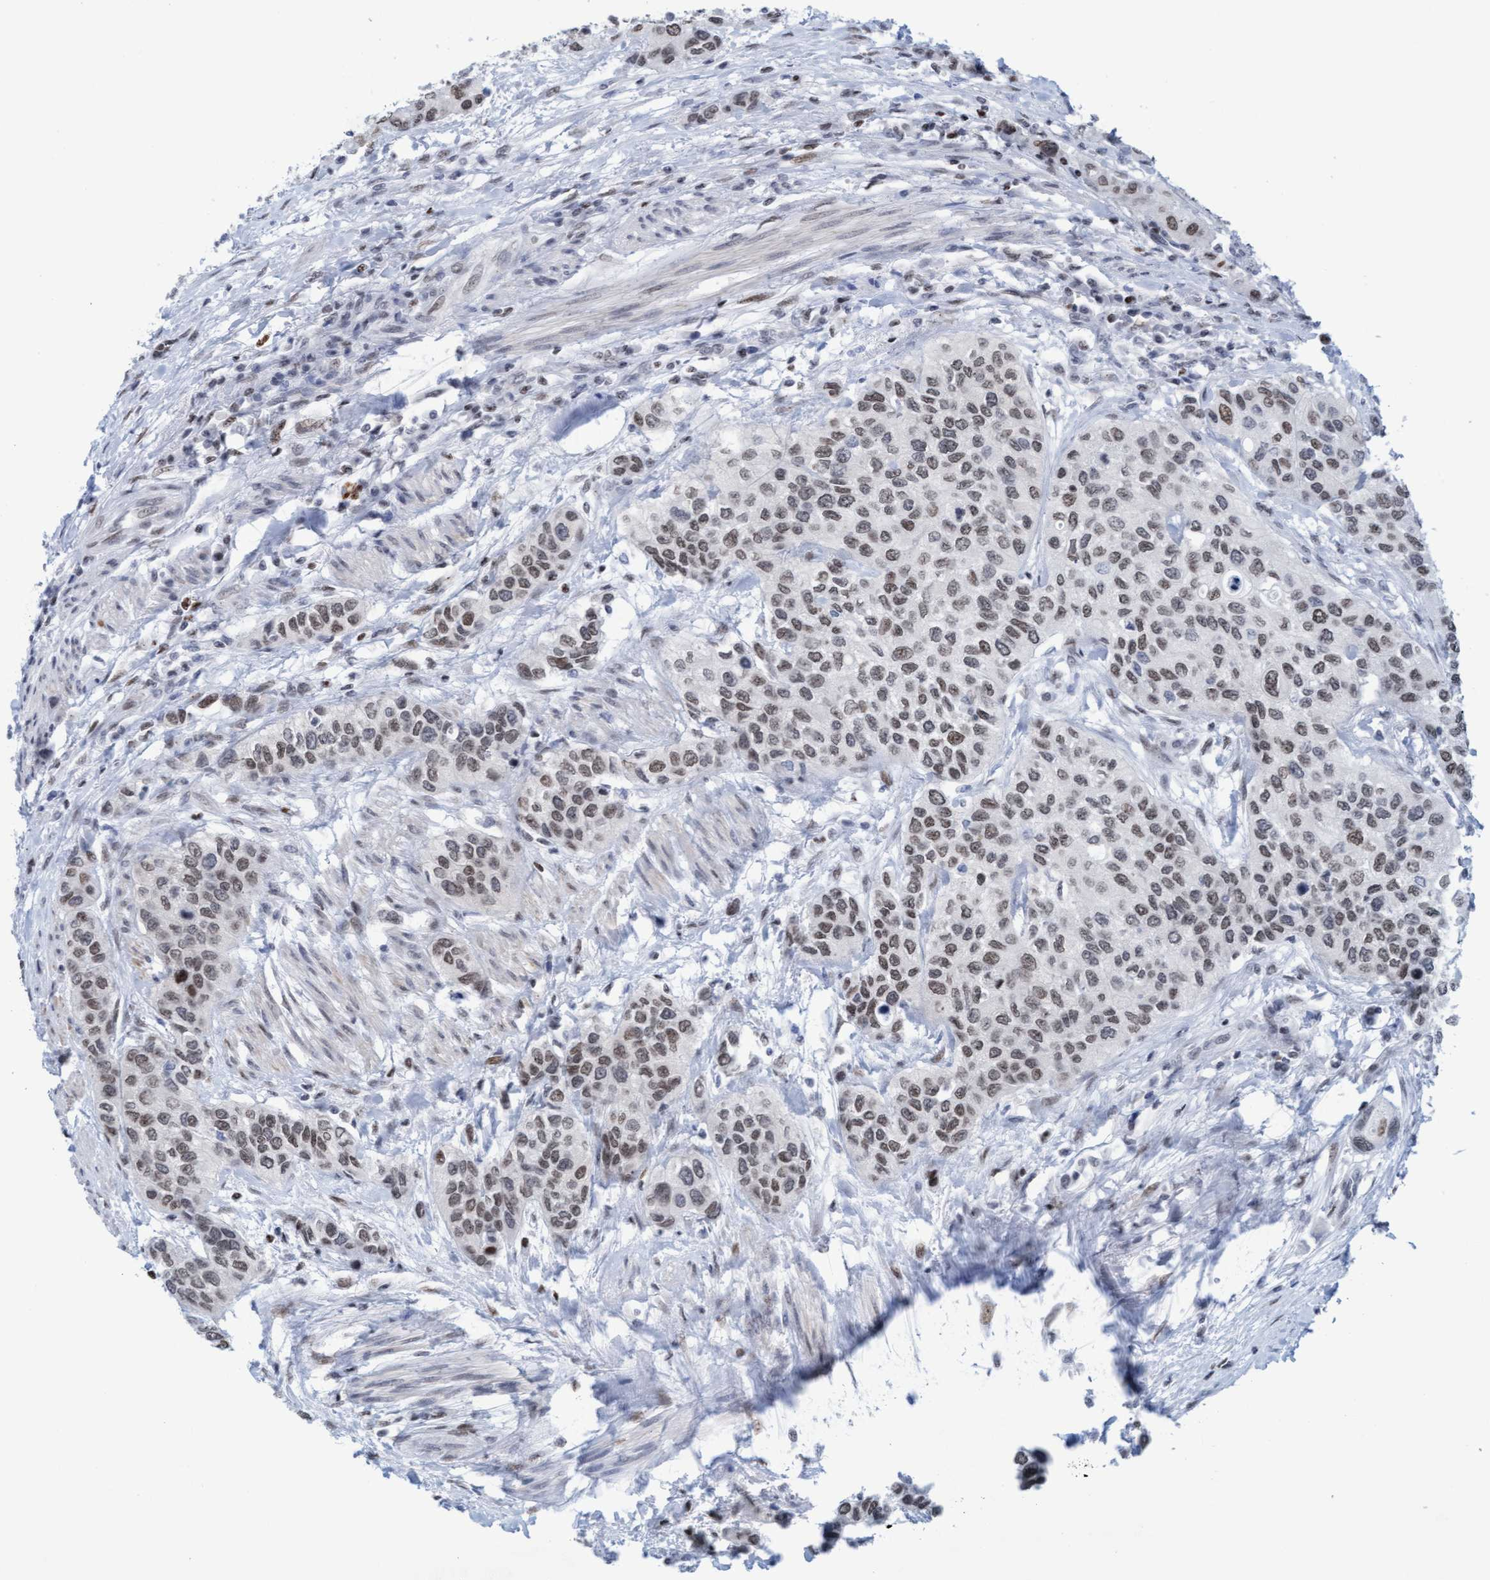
{"staining": {"intensity": "weak", "quantity": ">75%", "location": "nuclear"}, "tissue": "urothelial cancer", "cell_type": "Tumor cells", "image_type": "cancer", "snomed": [{"axis": "morphology", "description": "Urothelial carcinoma, High grade"}, {"axis": "topography", "description": "Urinary bladder"}], "caption": "Urothelial cancer was stained to show a protein in brown. There is low levels of weak nuclear positivity in about >75% of tumor cells. The staining was performed using DAB (3,3'-diaminobenzidine) to visualize the protein expression in brown, while the nuclei were stained in blue with hematoxylin (Magnification: 20x).", "gene": "GLRX2", "patient": {"sex": "female", "age": 56}}